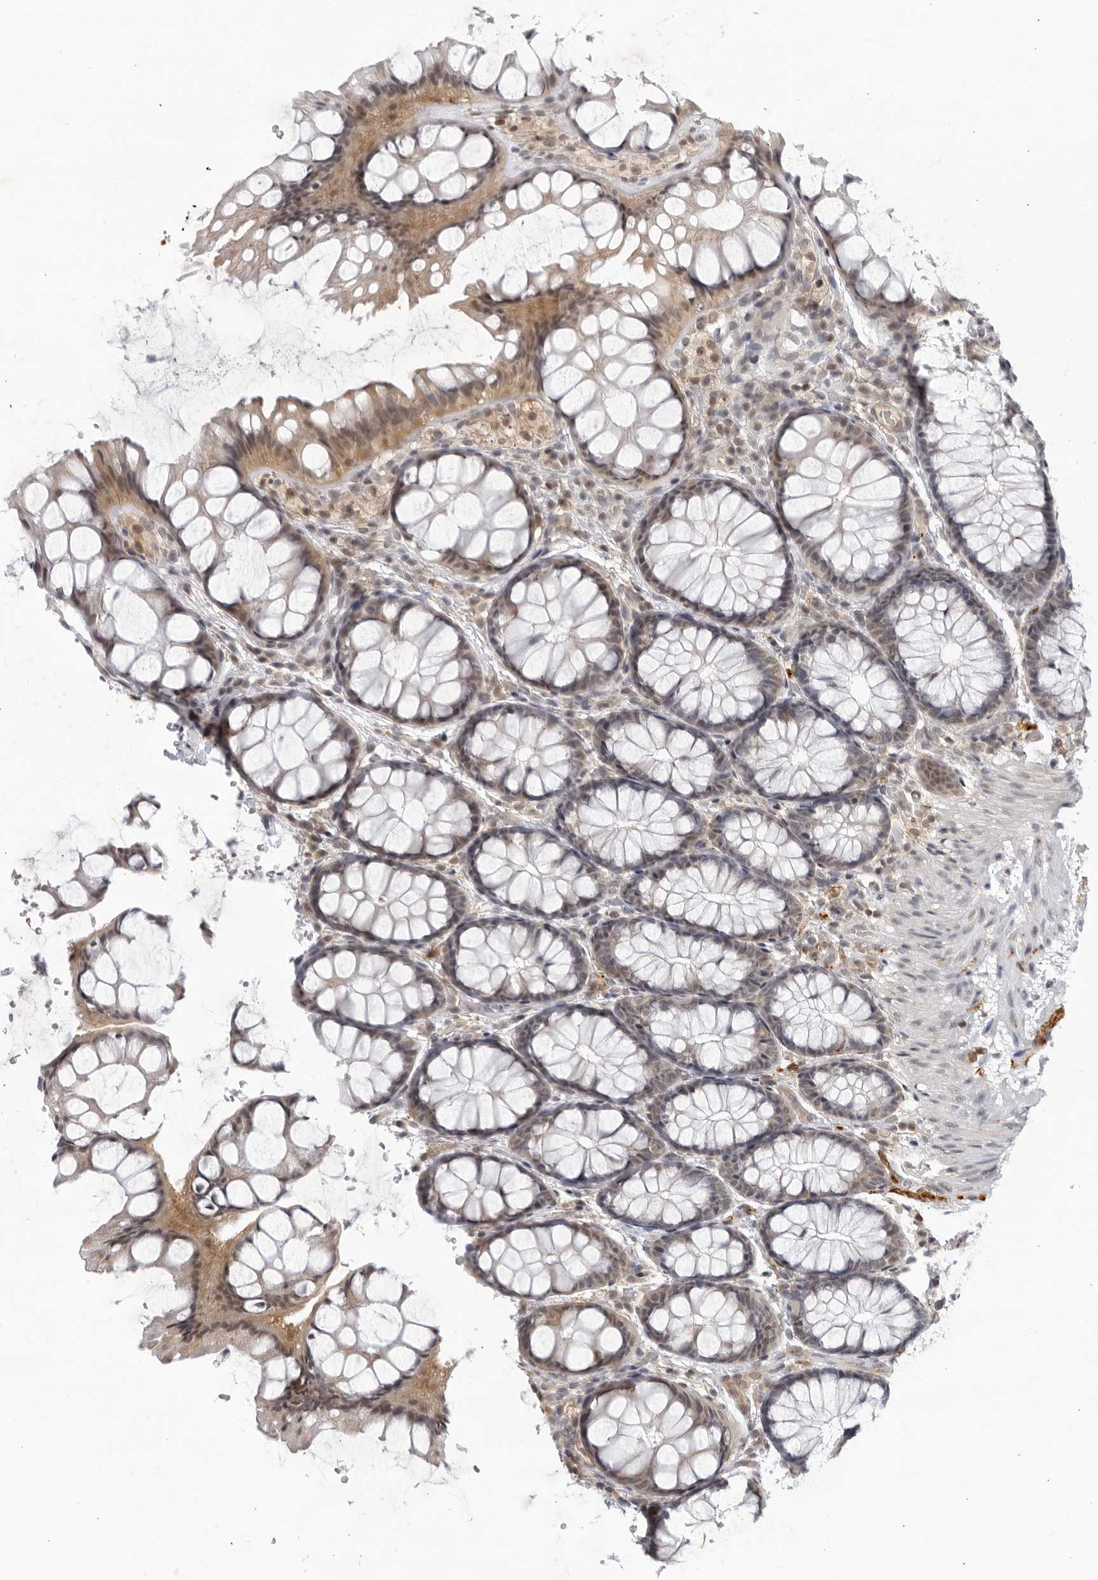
{"staining": {"intensity": "negative", "quantity": "none", "location": "none"}, "tissue": "colon", "cell_type": "Endothelial cells", "image_type": "normal", "snomed": [{"axis": "morphology", "description": "Normal tissue, NOS"}, {"axis": "topography", "description": "Colon"}], "caption": "This is a image of IHC staining of benign colon, which shows no staining in endothelial cells. Brightfield microscopy of IHC stained with DAB (brown) and hematoxylin (blue), captured at high magnification.", "gene": "CC2D1B", "patient": {"sex": "male", "age": 47}}